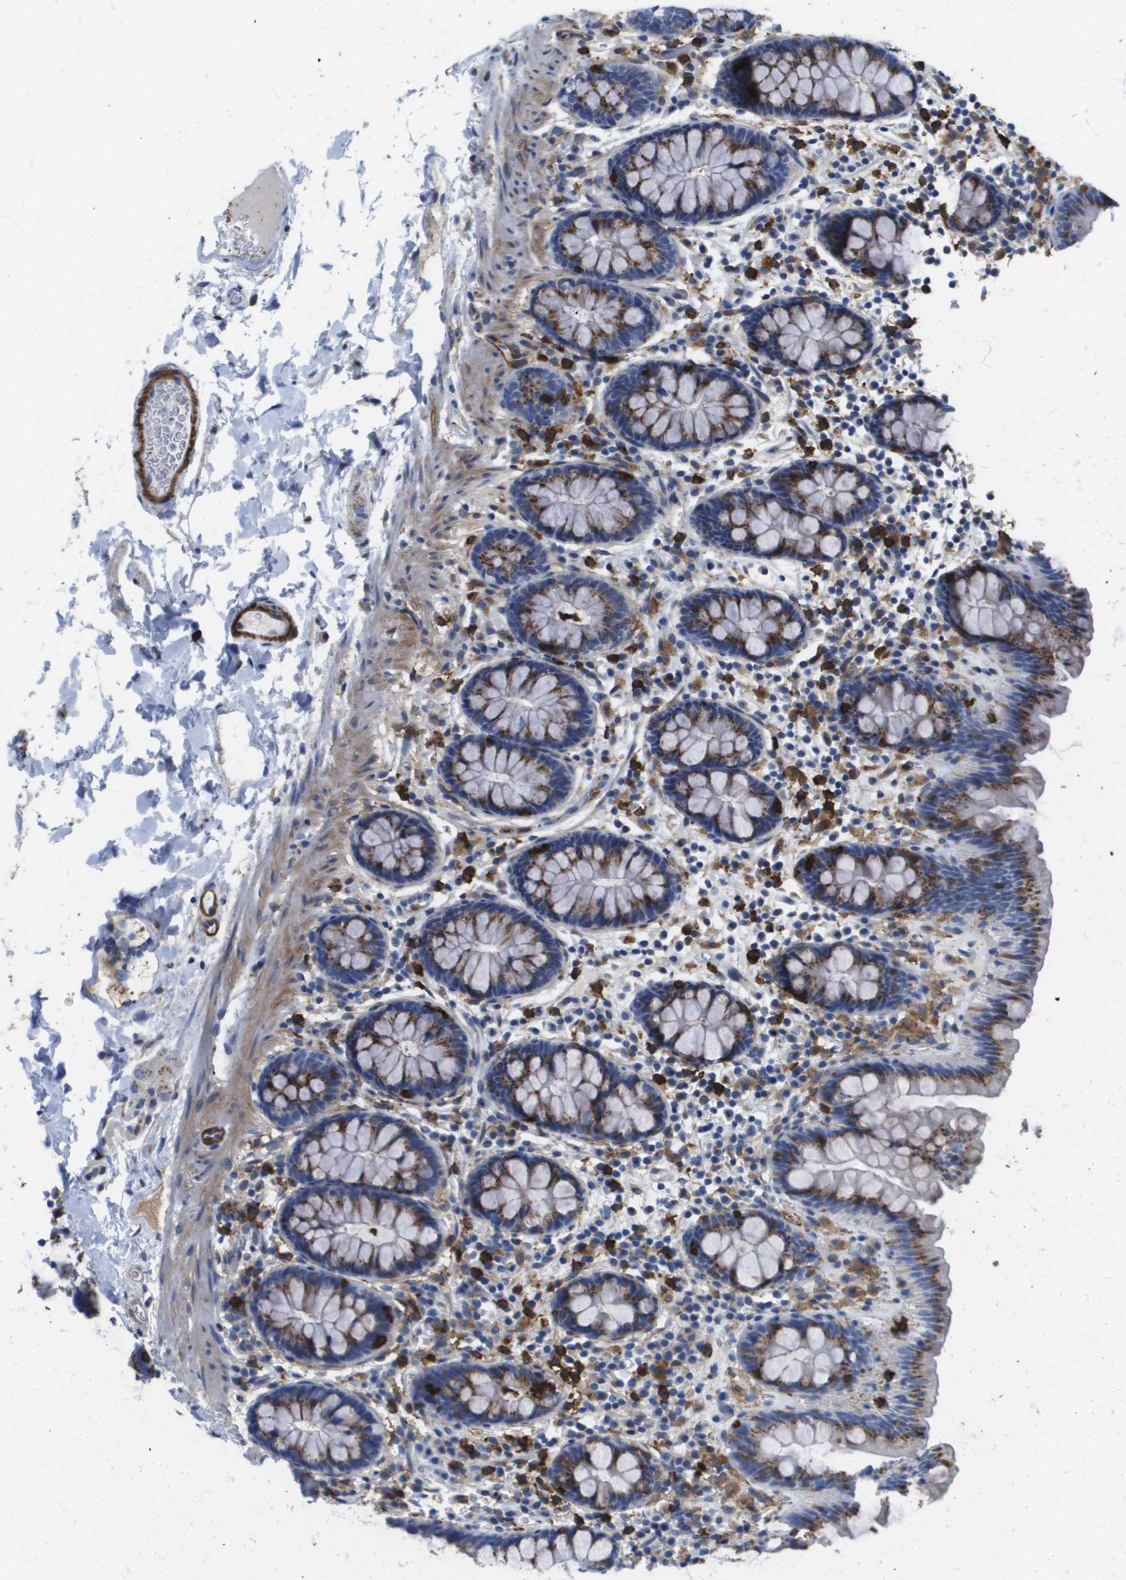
{"staining": {"intensity": "moderate", "quantity": "25%-75%", "location": "cytoplasmic/membranous"}, "tissue": "colon", "cell_type": "Endothelial cells", "image_type": "normal", "snomed": [{"axis": "morphology", "description": "Normal tissue, NOS"}, {"axis": "topography", "description": "Colon"}], "caption": "IHC micrograph of normal colon: colon stained using IHC displays medium levels of moderate protein expression localized specifically in the cytoplasmic/membranous of endothelial cells, appearing as a cytoplasmic/membranous brown color.", "gene": "SLC37A2", "patient": {"sex": "female", "age": 80}}